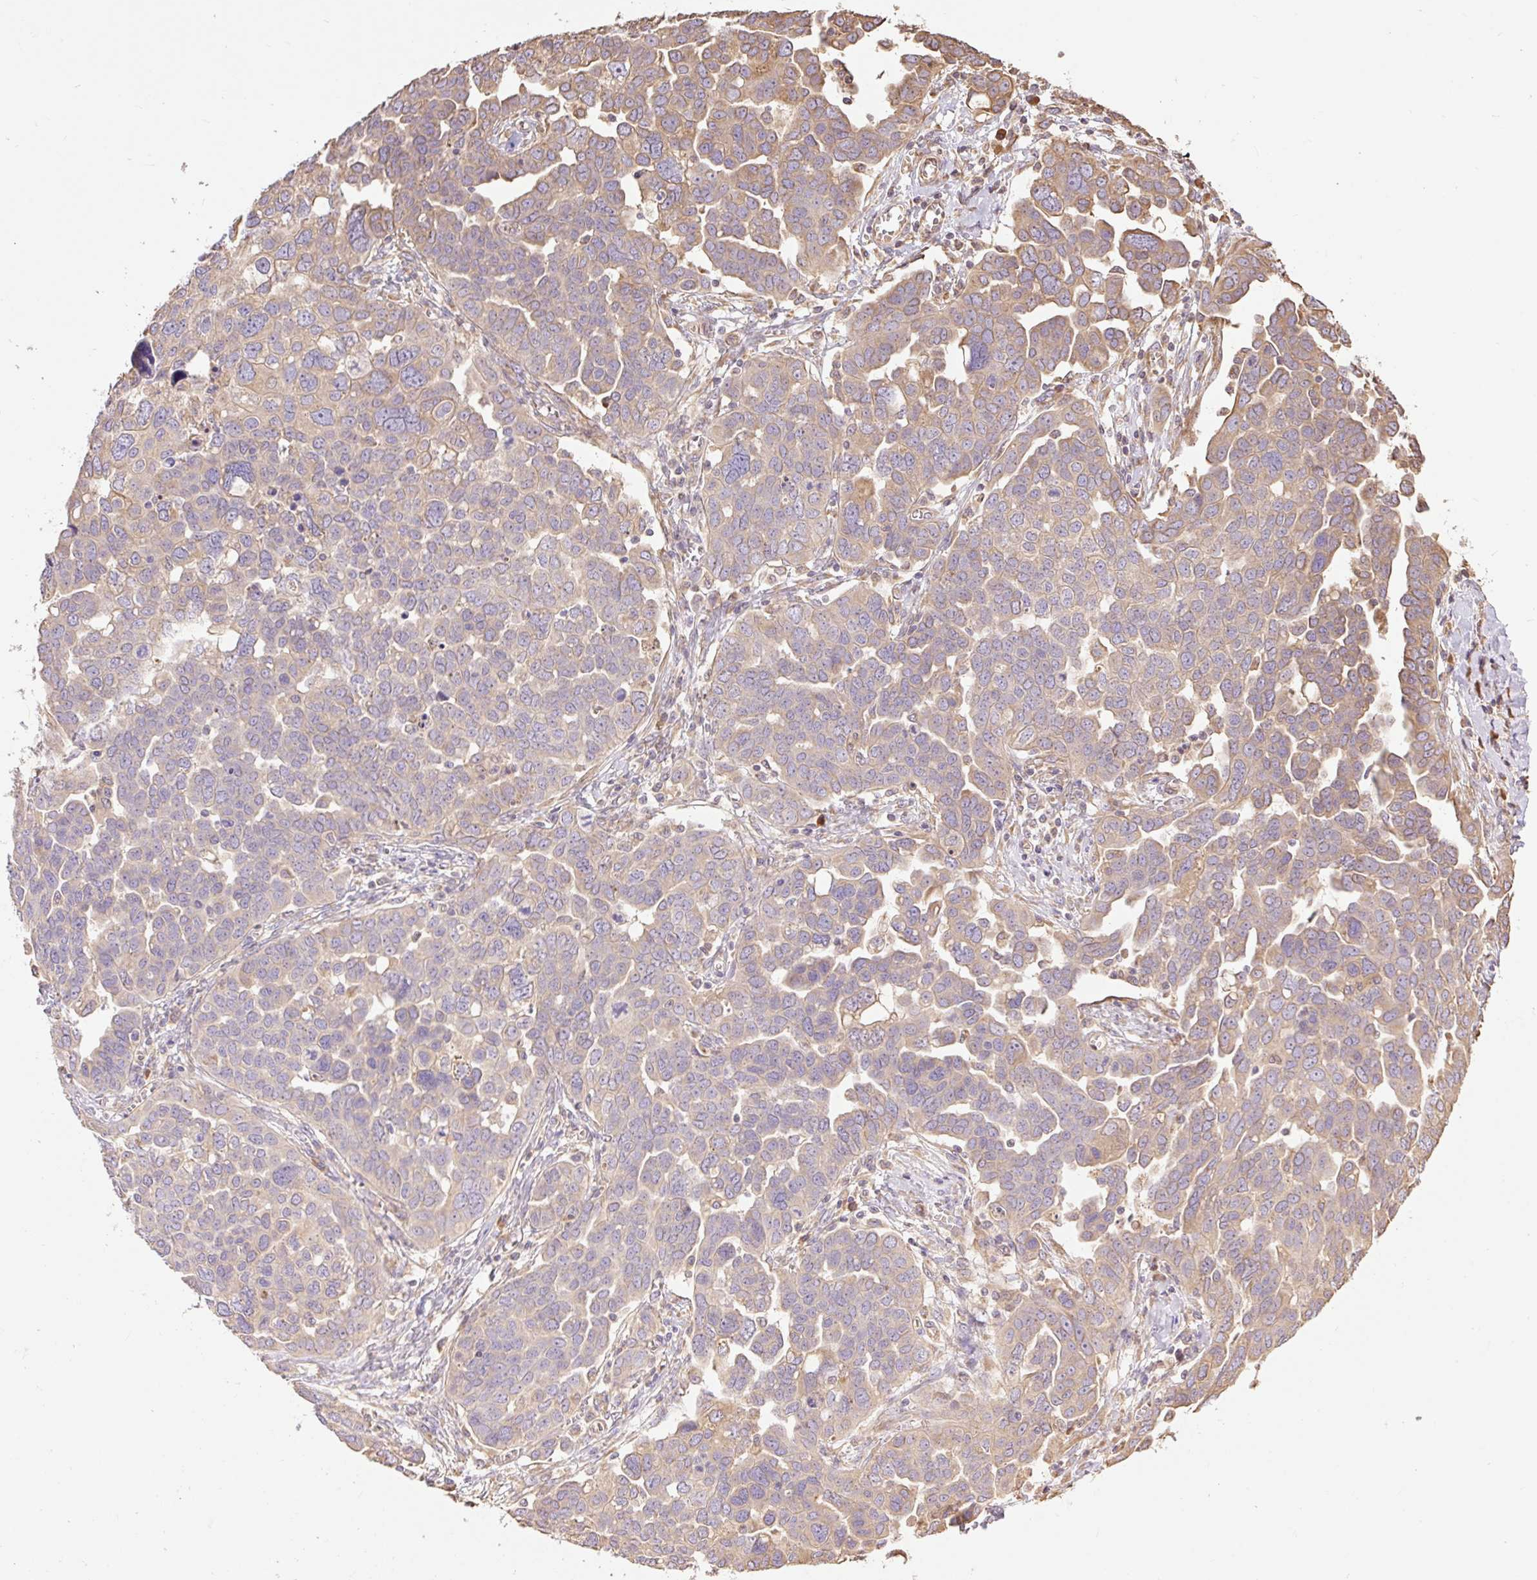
{"staining": {"intensity": "moderate", "quantity": "<25%", "location": "cytoplasmic/membranous"}, "tissue": "ovarian cancer", "cell_type": "Tumor cells", "image_type": "cancer", "snomed": [{"axis": "morphology", "description": "Cystadenocarcinoma, serous, NOS"}, {"axis": "topography", "description": "Ovary"}], "caption": "Ovarian serous cystadenocarcinoma stained with a brown dye exhibits moderate cytoplasmic/membranous positive expression in approximately <25% of tumor cells.", "gene": "DESI1", "patient": {"sex": "female", "age": 59}}